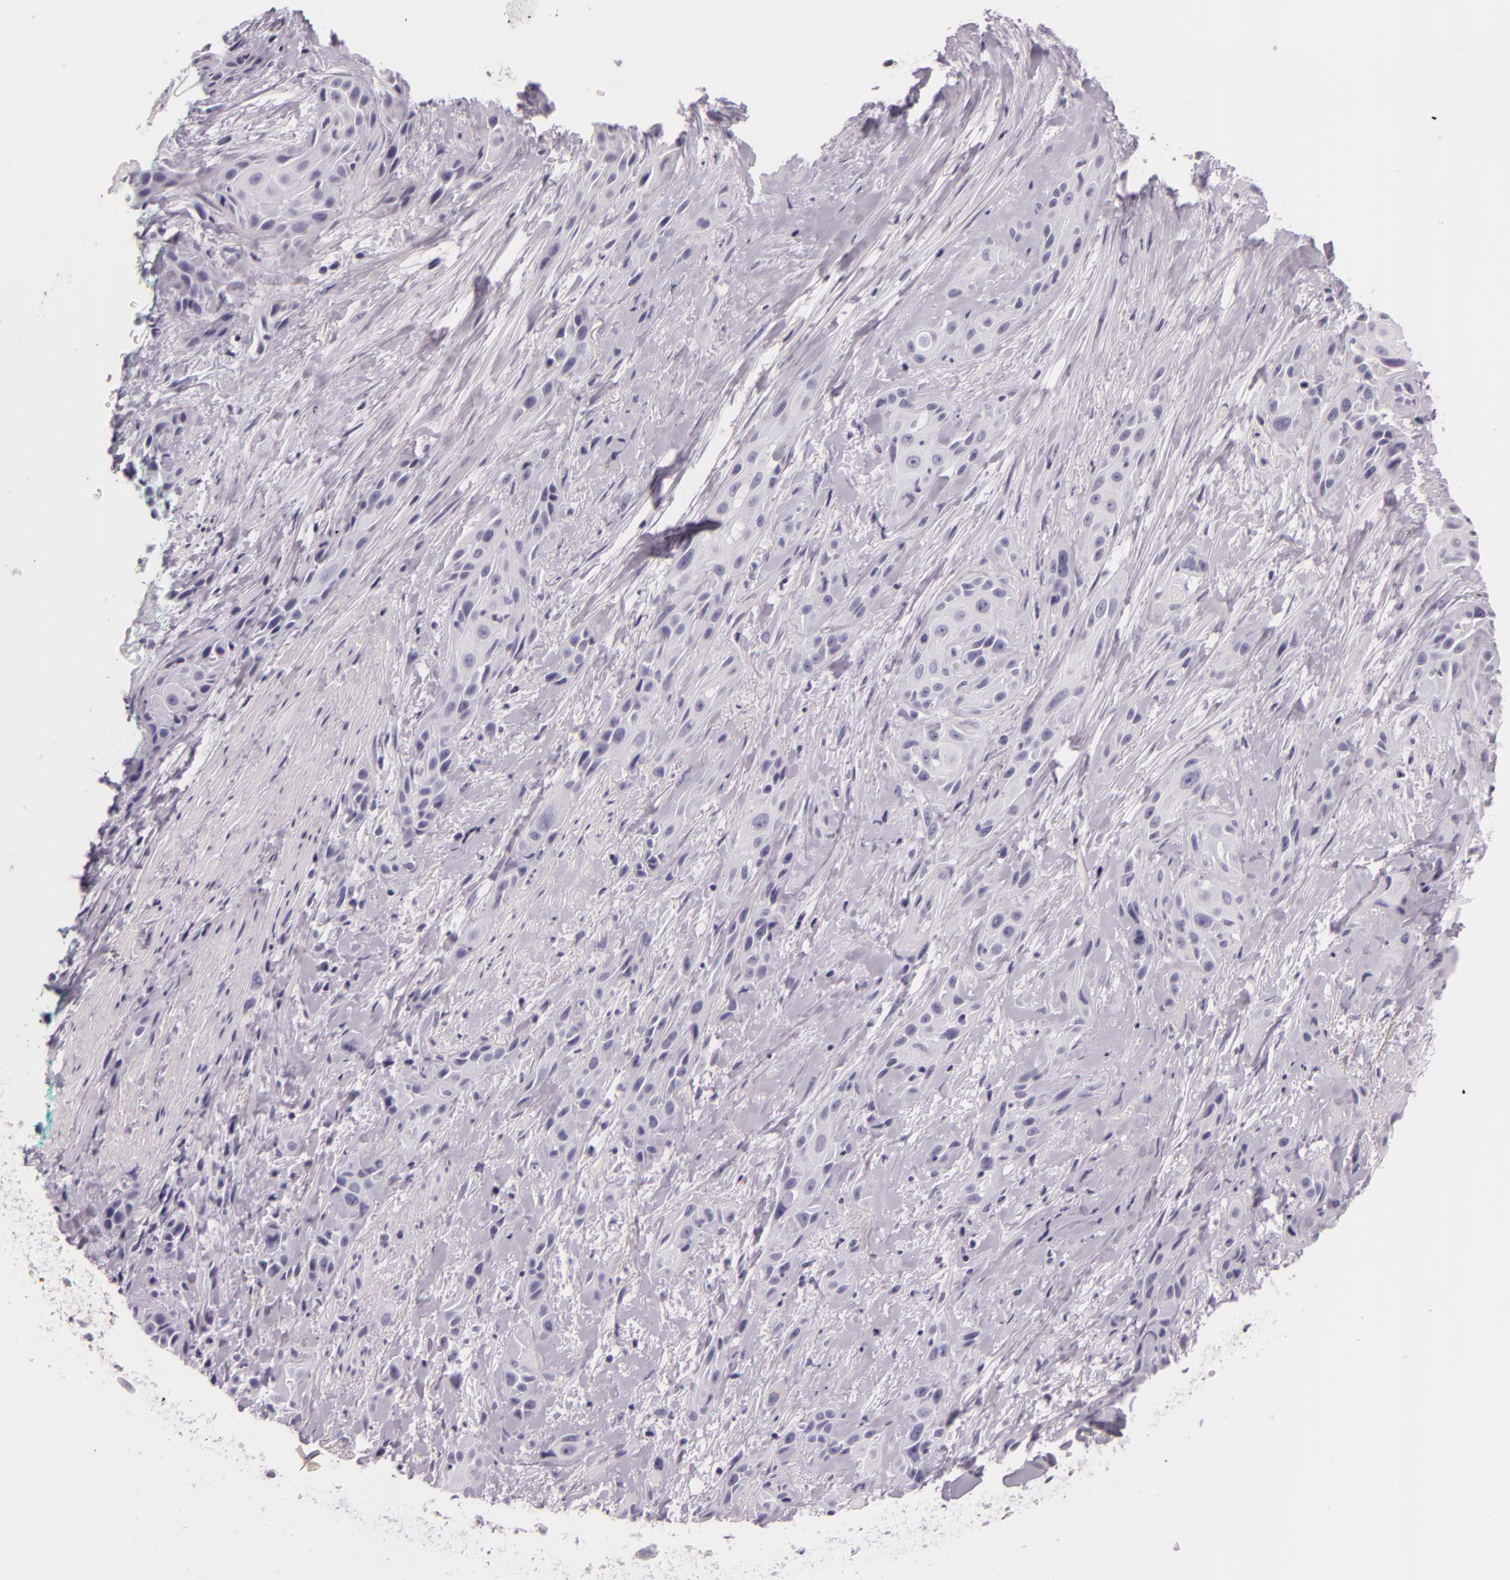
{"staining": {"intensity": "negative", "quantity": "none", "location": "none"}, "tissue": "skin cancer", "cell_type": "Tumor cells", "image_type": "cancer", "snomed": [{"axis": "morphology", "description": "Squamous cell carcinoma, NOS"}, {"axis": "topography", "description": "Skin"}, {"axis": "topography", "description": "Anal"}], "caption": "IHC image of human skin cancer (squamous cell carcinoma) stained for a protein (brown), which reveals no staining in tumor cells. (Stains: DAB (3,3'-diaminobenzidine) IHC with hematoxylin counter stain, Microscopy: brightfield microscopy at high magnification).", "gene": "DLG4", "patient": {"sex": "male", "age": 64}}